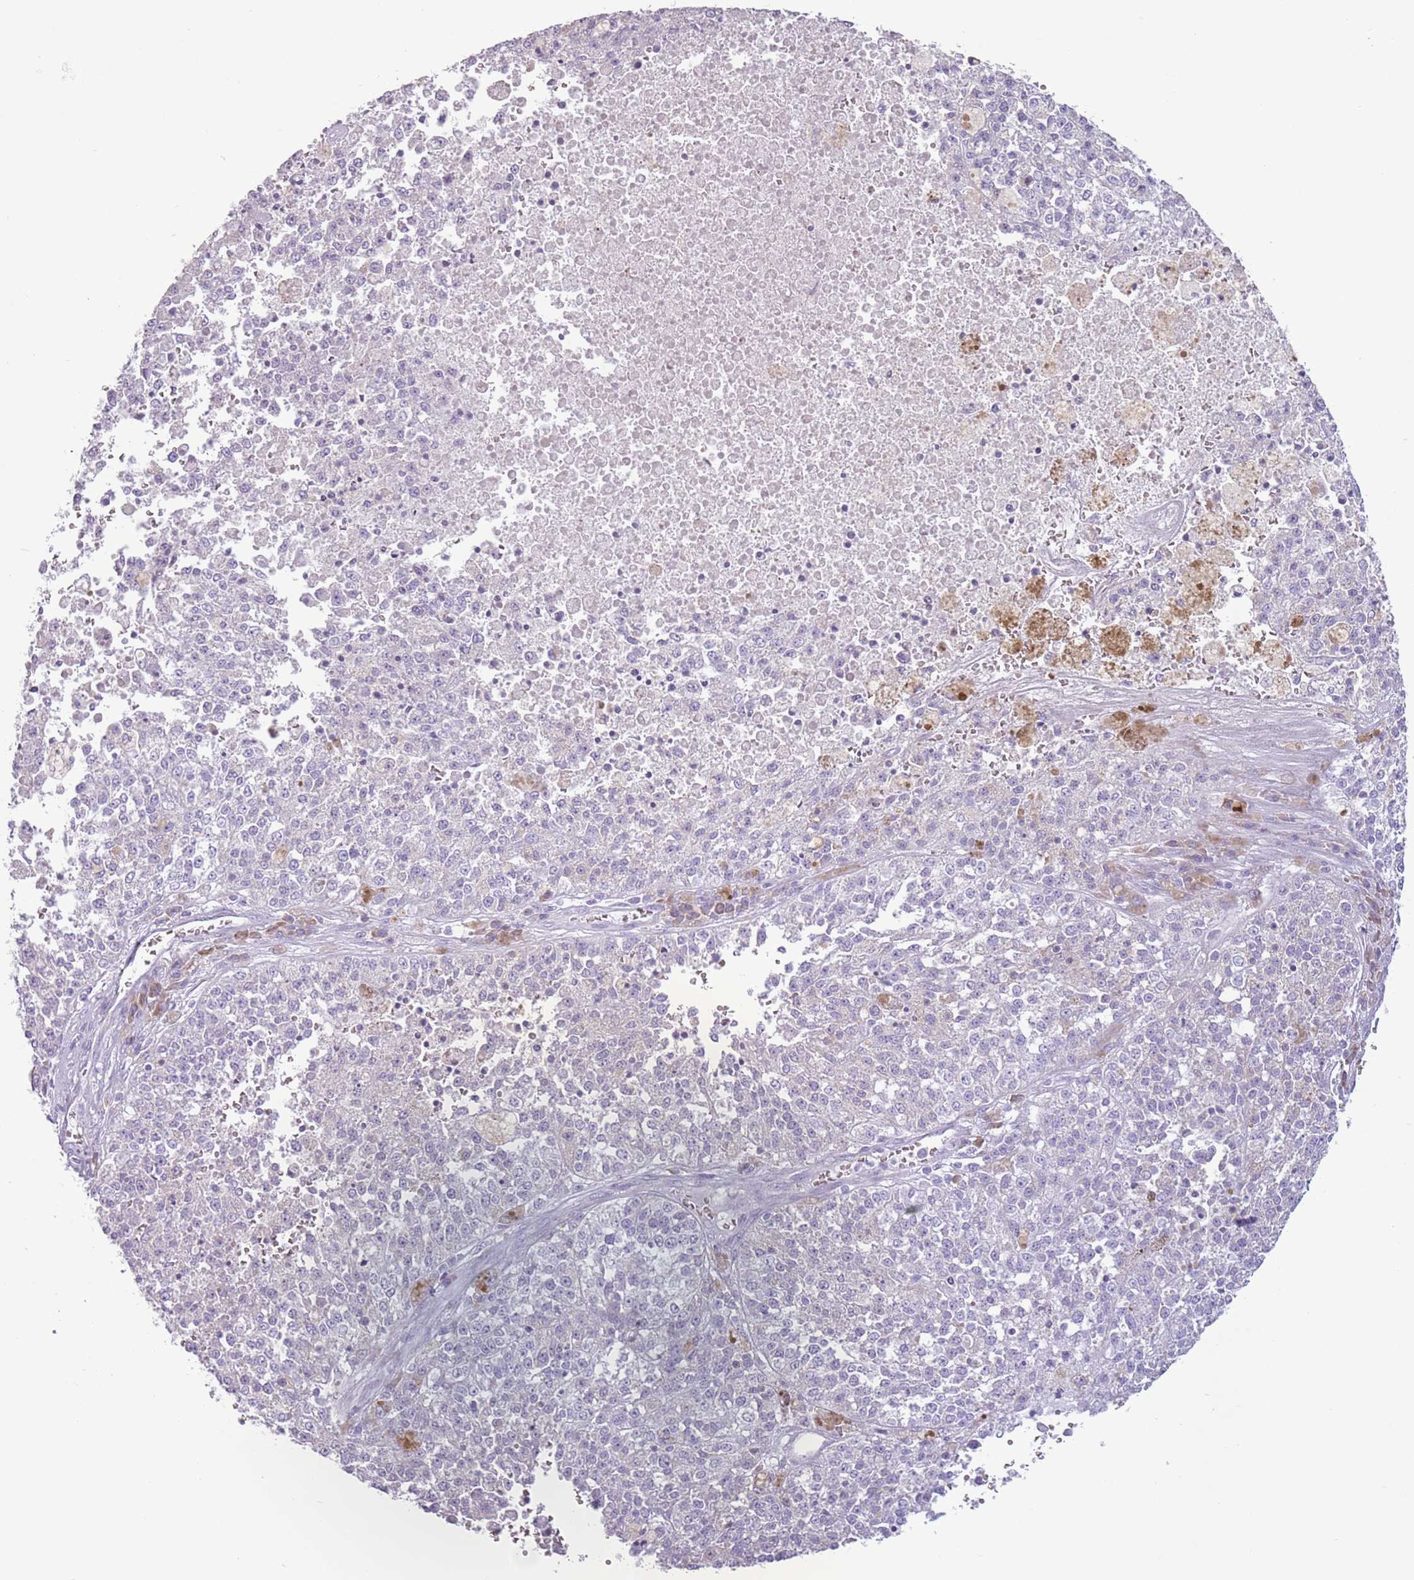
{"staining": {"intensity": "negative", "quantity": "none", "location": "none"}, "tissue": "melanoma", "cell_type": "Tumor cells", "image_type": "cancer", "snomed": [{"axis": "morphology", "description": "Malignant melanoma, NOS"}, {"axis": "topography", "description": "Skin"}], "caption": "Micrograph shows no significant protein expression in tumor cells of malignant melanoma.", "gene": "HYOU1", "patient": {"sex": "female", "age": 64}}